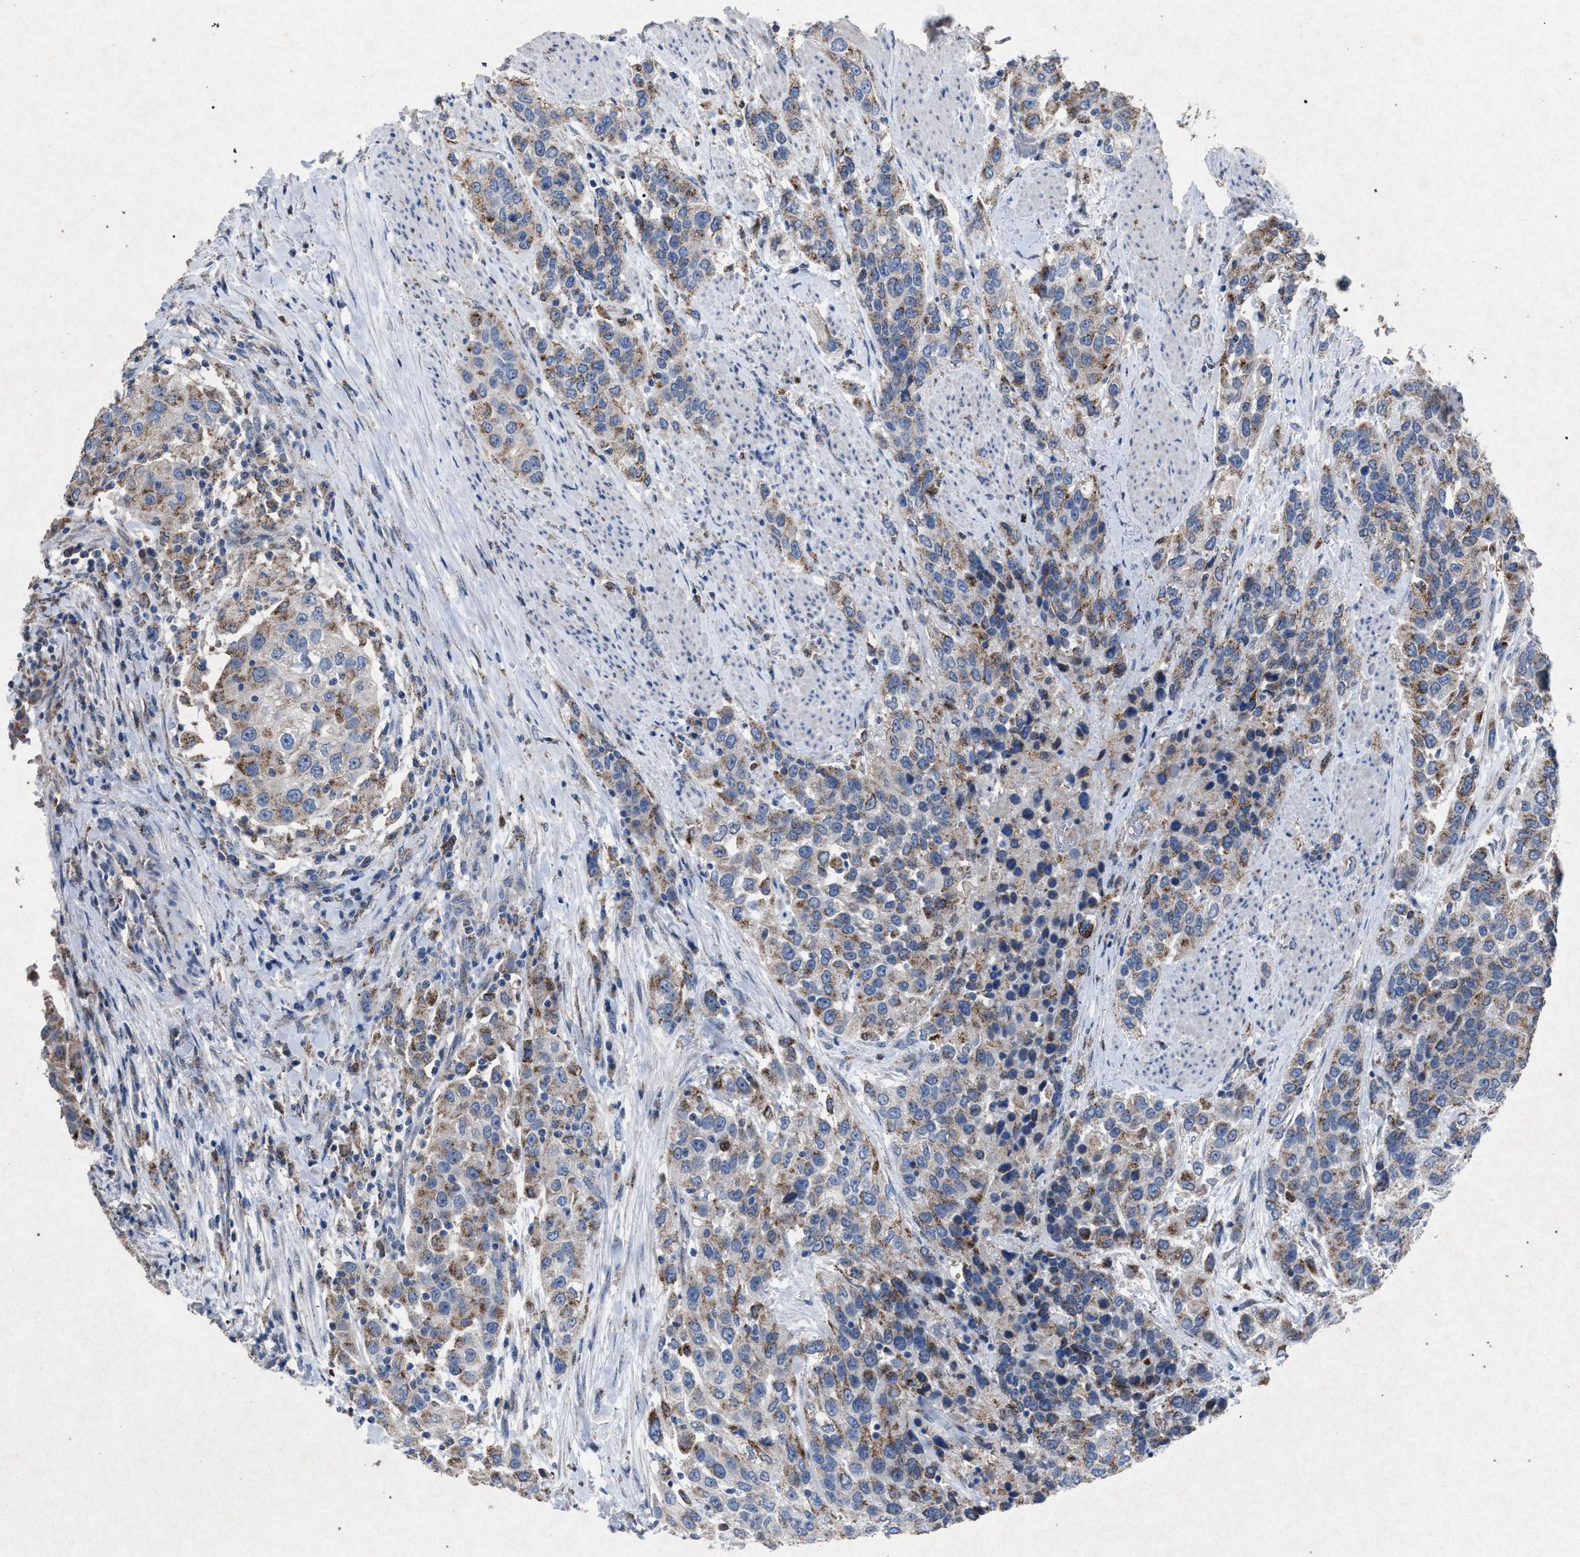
{"staining": {"intensity": "weak", "quantity": ">75%", "location": "cytoplasmic/membranous"}, "tissue": "urothelial cancer", "cell_type": "Tumor cells", "image_type": "cancer", "snomed": [{"axis": "morphology", "description": "Urothelial carcinoma, High grade"}, {"axis": "topography", "description": "Urinary bladder"}], "caption": "Immunohistochemical staining of human high-grade urothelial carcinoma demonstrates weak cytoplasmic/membranous protein expression in approximately >75% of tumor cells.", "gene": "HSD17B4", "patient": {"sex": "female", "age": 80}}